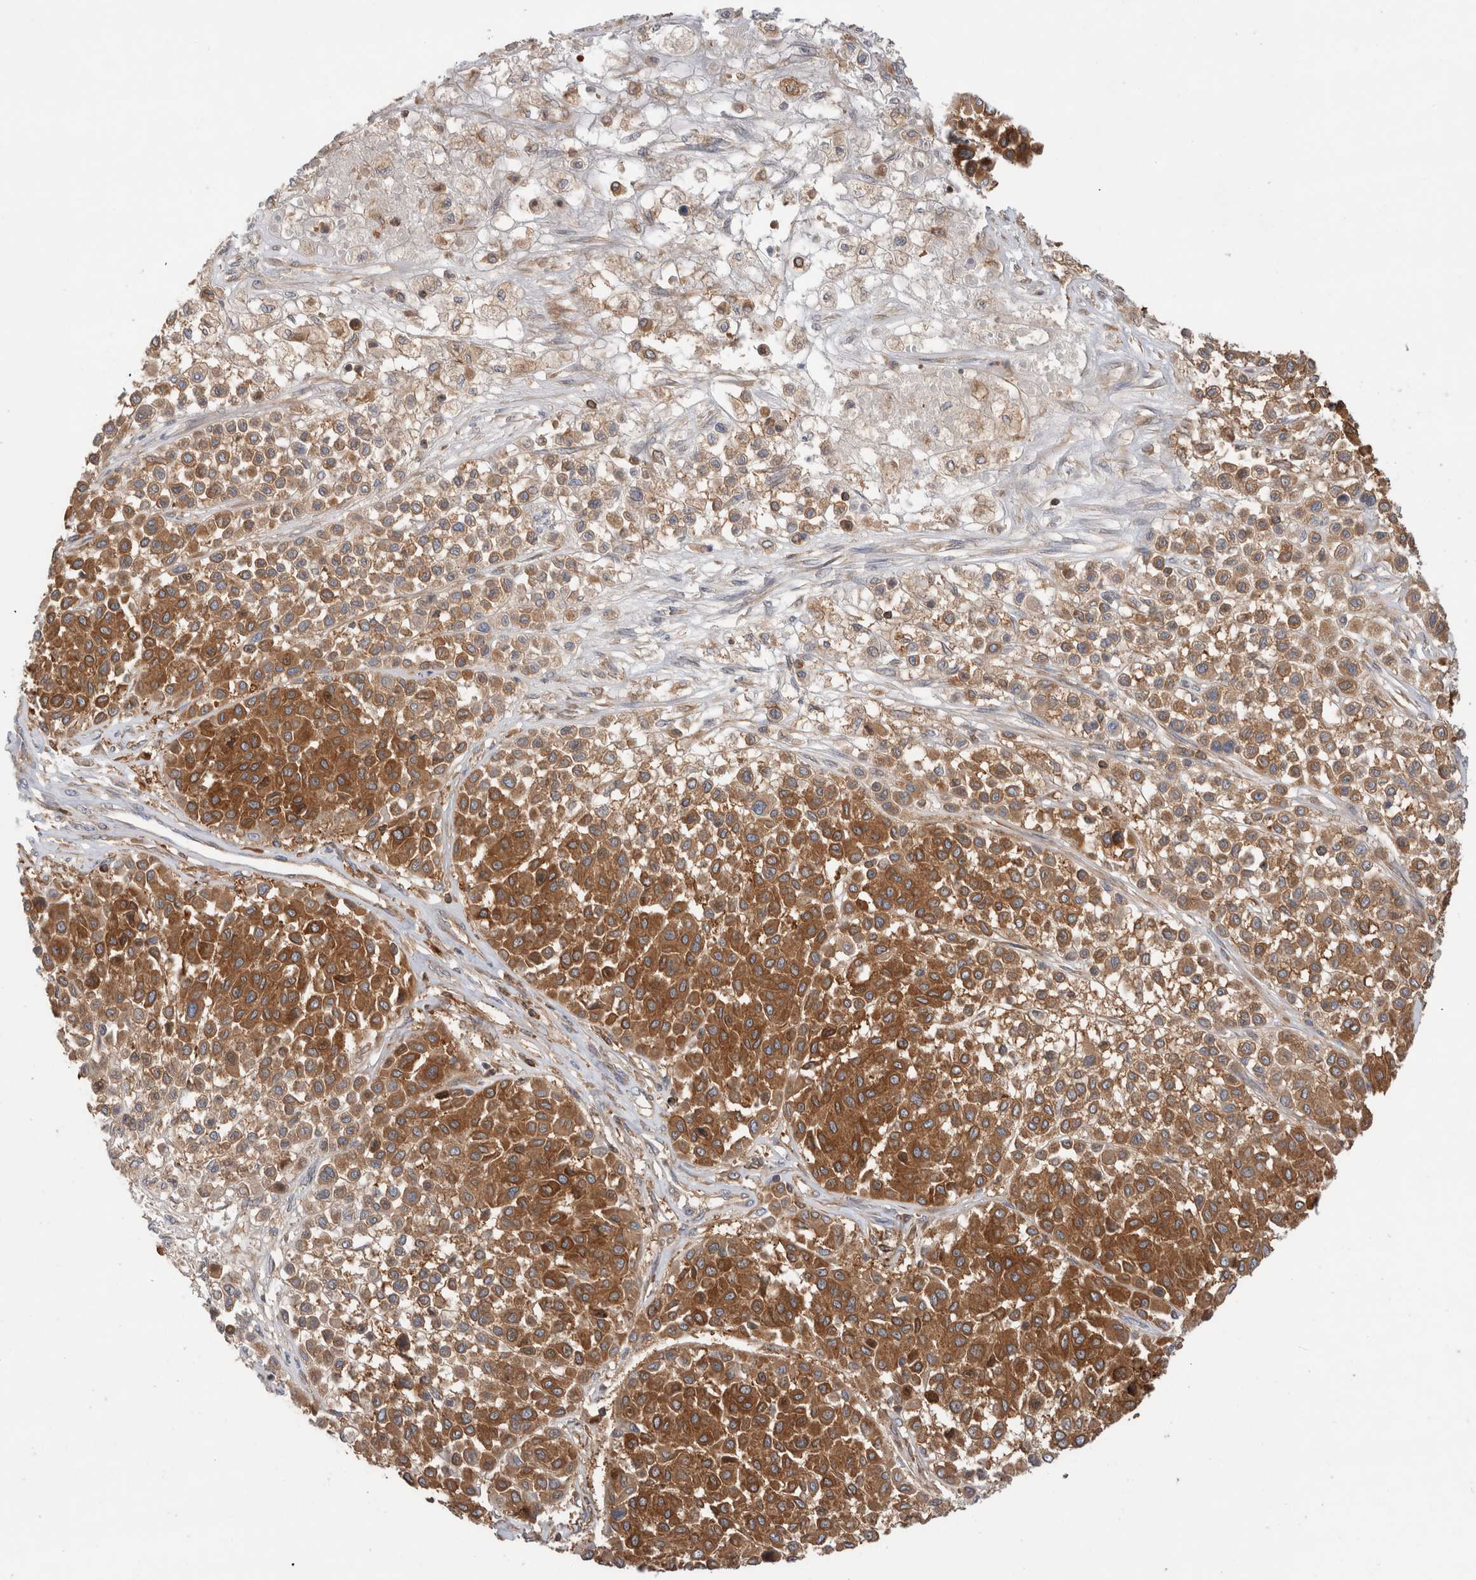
{"staining": {"intensity": "strong", "quantity": ">75%", "location": "cytoplasmic/membranous"}, "tissue": "melanoma", "cell_type": "Tumor cells", "image_type": "cancer", "snomed": [{"axis": "morphology", "description": "Malignant melanoma, Metastatic site"}, {"axis": "topography", "description": "Soft tissue"}], "caption": "IHC image of neoplastic tissue: human melanoma stained using immunohistochemistry displays high levels of strong protein expression localized specifically in the cytoplasmic/membranous of tumor cells, appearing as a cytoplasmic/membranous brown color.", "gene": "KLHL14", "patient": {"sex": "male", "age": 41}}